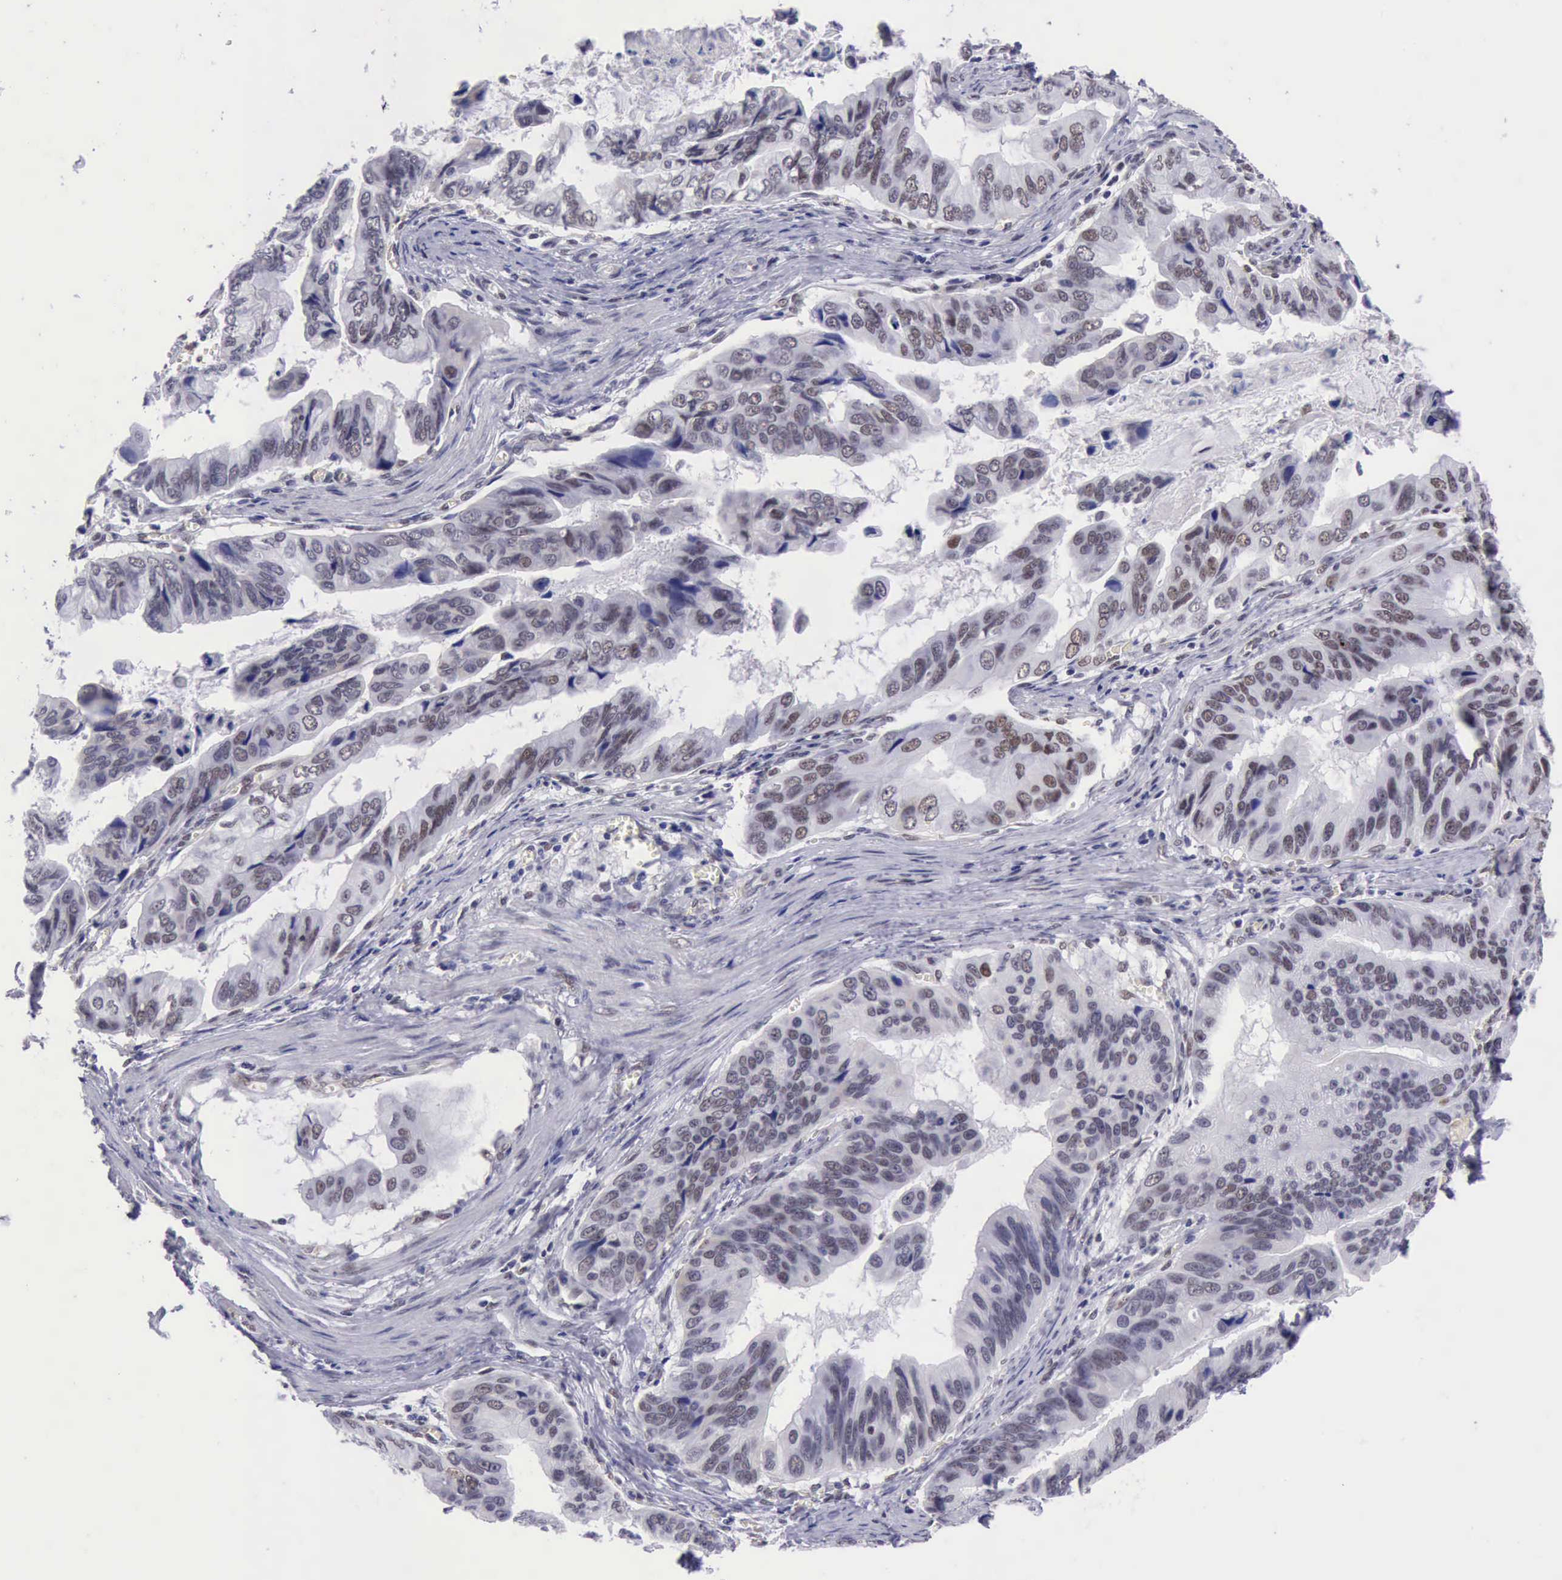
{"staining": {"intensity": "weak", "quantity": "<25%", "location": "nuclear"}, "tissue": "stomach cancer", "cell_type": "Tumor cells", "image_type": "cancer", "snomed": [{"axis": "morphology", "description": "Adenocarcinoma, NOS"}, {"axis": "topography", "description": "Stomach, upper"}], "caption": "This photomicrograph is of stomach cancer stained with IHC to label a protein in brown with the nuclei are counter-stained blue. There is no positivity in tumor cells.", "gene": "ERCC4", "patient": {"sex": "male", "age": 80}}